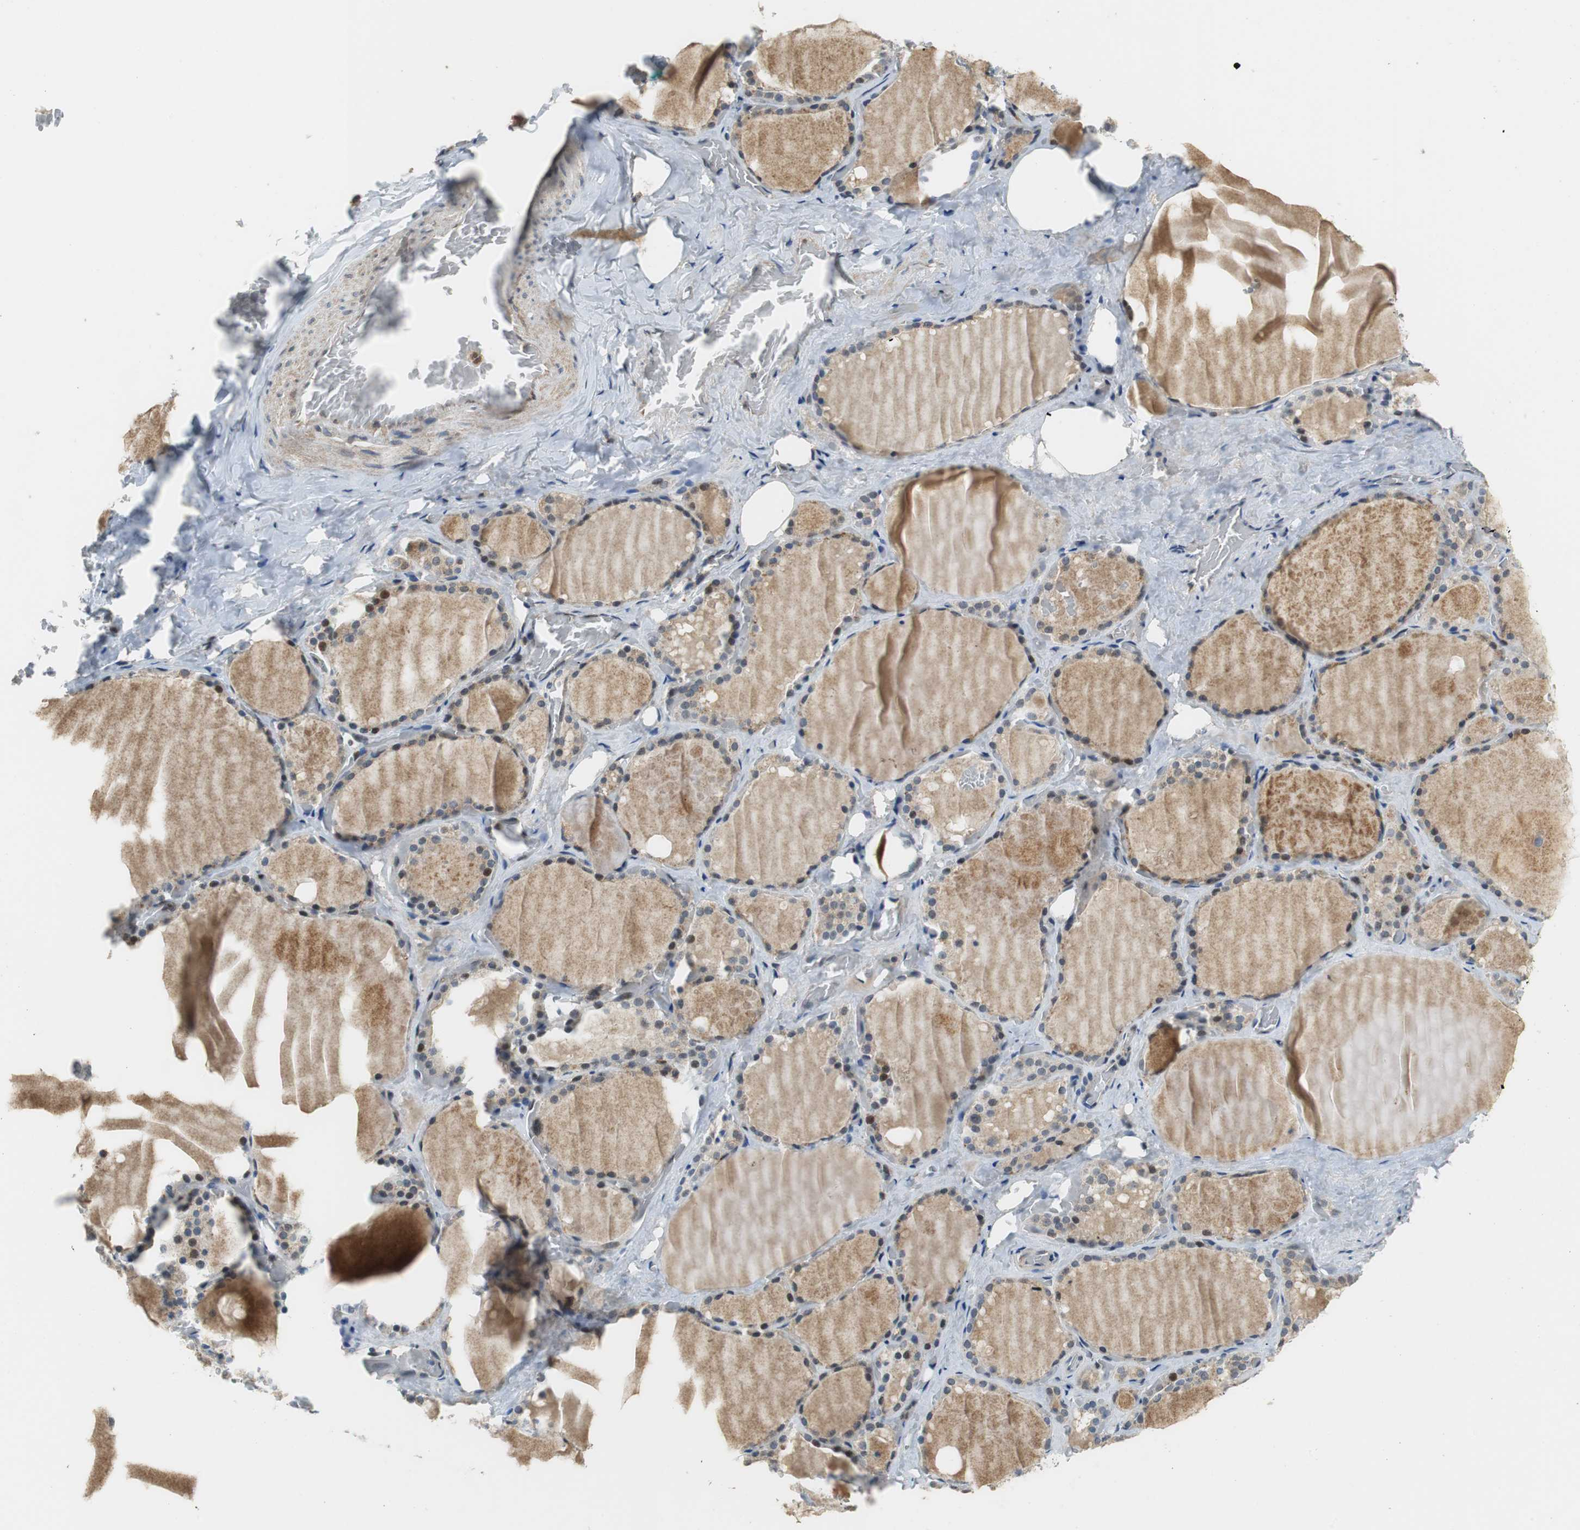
{"staining": {"intensity": "weak", "quantity": "25%-75%", "location": "cytoplasmic/membranous"}, "tissue": "thyroid gland", "cell_type": "Glandular cells", "image_type": "normal", "snomed": [{"axis": "morphology", "description": "Normal tissue, NOS"}, {"axis": "topography", "description": "Thyroid gland"}], "caption": "The image reveals staining of normal thyroid gland, revealing weak cytoplasmic/membranous protein expression (brown color) within glandular cells.", "gene": "GSDMD", "patient": {"sex": "male", "age": 61}}